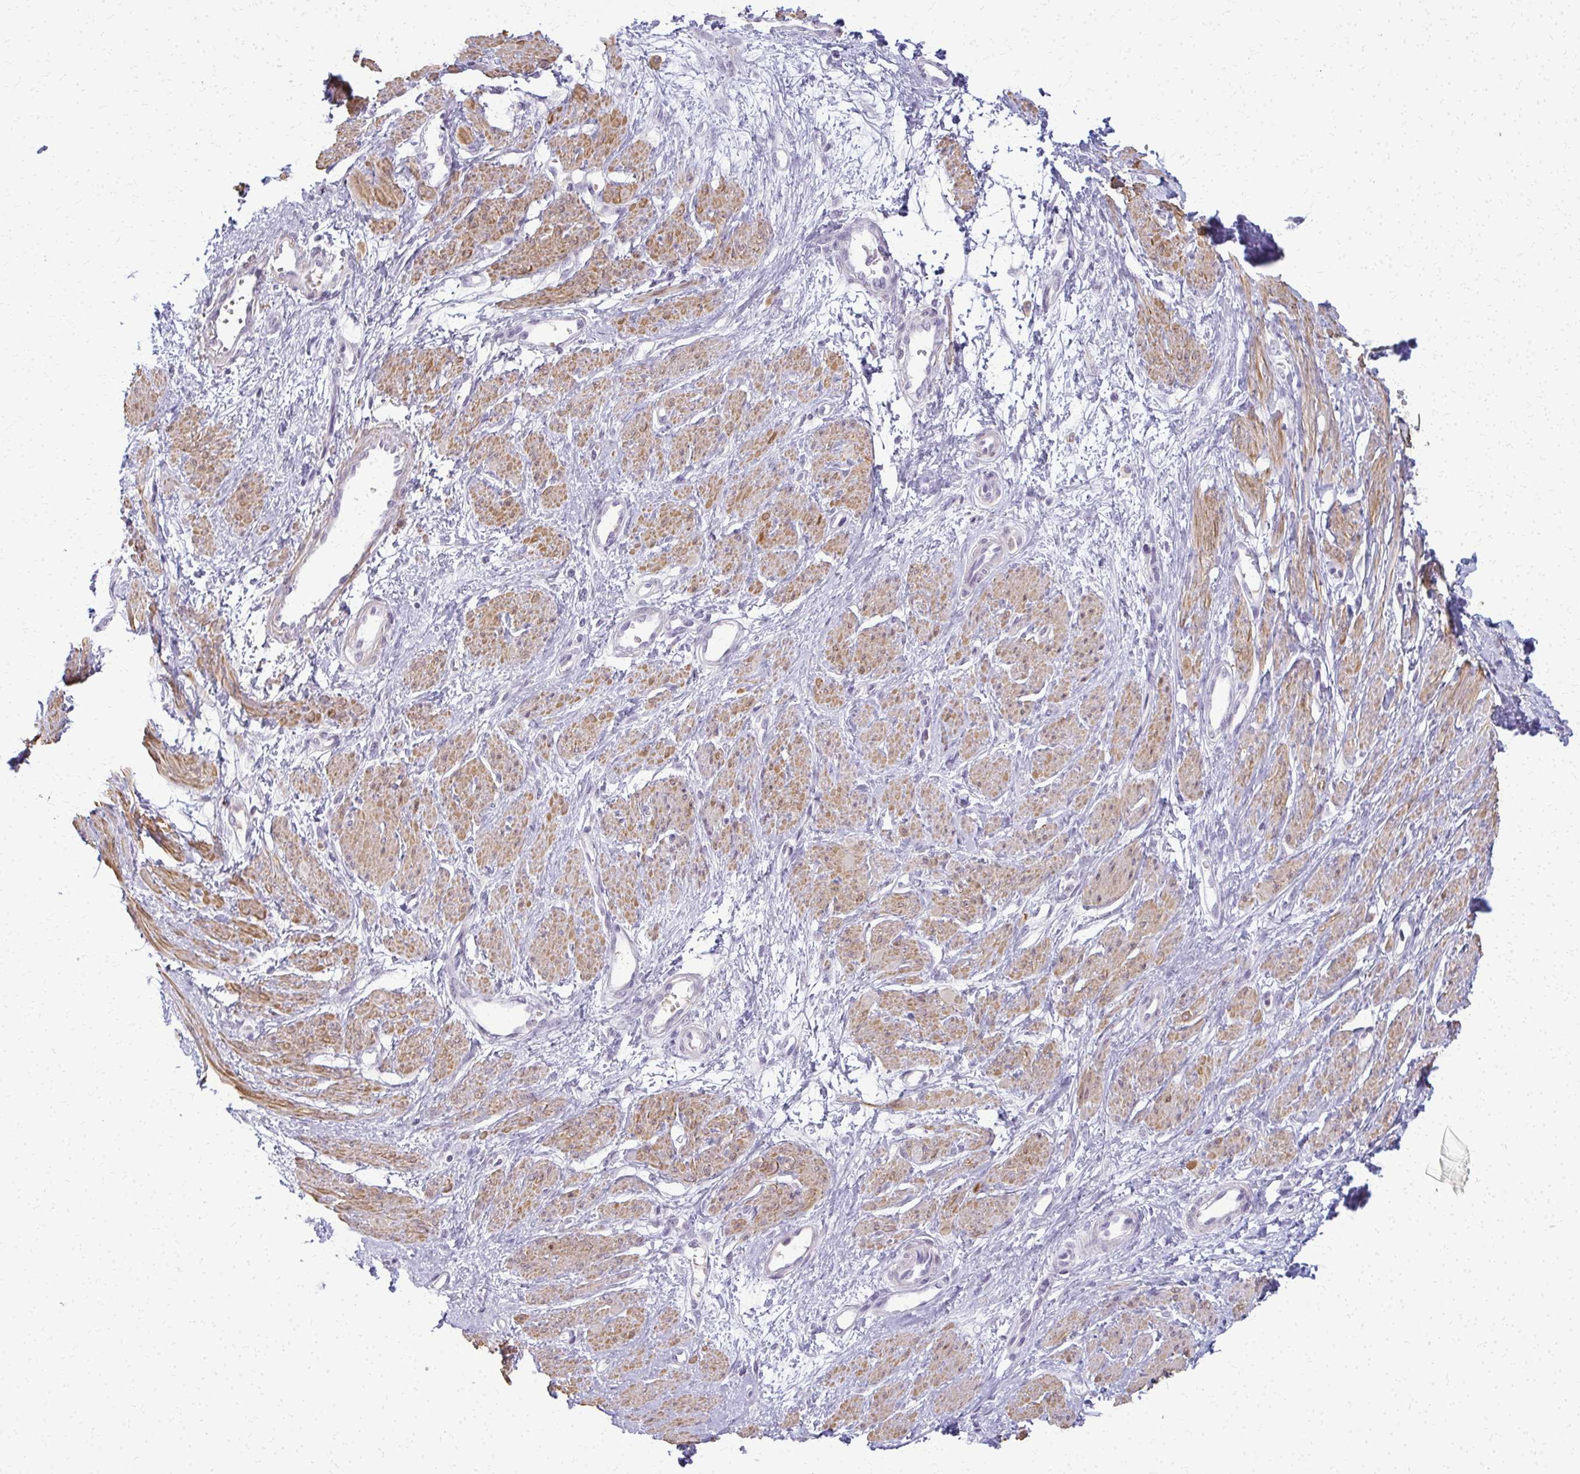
{"staining": {"intensity": "moderate", "quantity": ">75%", "location": "cytoplasmic/membranous"}, "tissue": "smooth muscle", "cell_type": "Smooth muscle cells", "image_type": "normal", "snomed": [{"axis": "morphology", "description": "Normal tissue, NOS"}, {"axis": "topography", "description": "Smooth muscle"}, {"axis": "topography", "description": "Uterus"}], "caption": "Human smooth muscle stained with a brown dye demonstrates moderate cytoplasmic/membranous positive expression in about >75% of smooth muscle cells.", "gene": "CA3", "patient": {"sex": "female", "age": 39}}